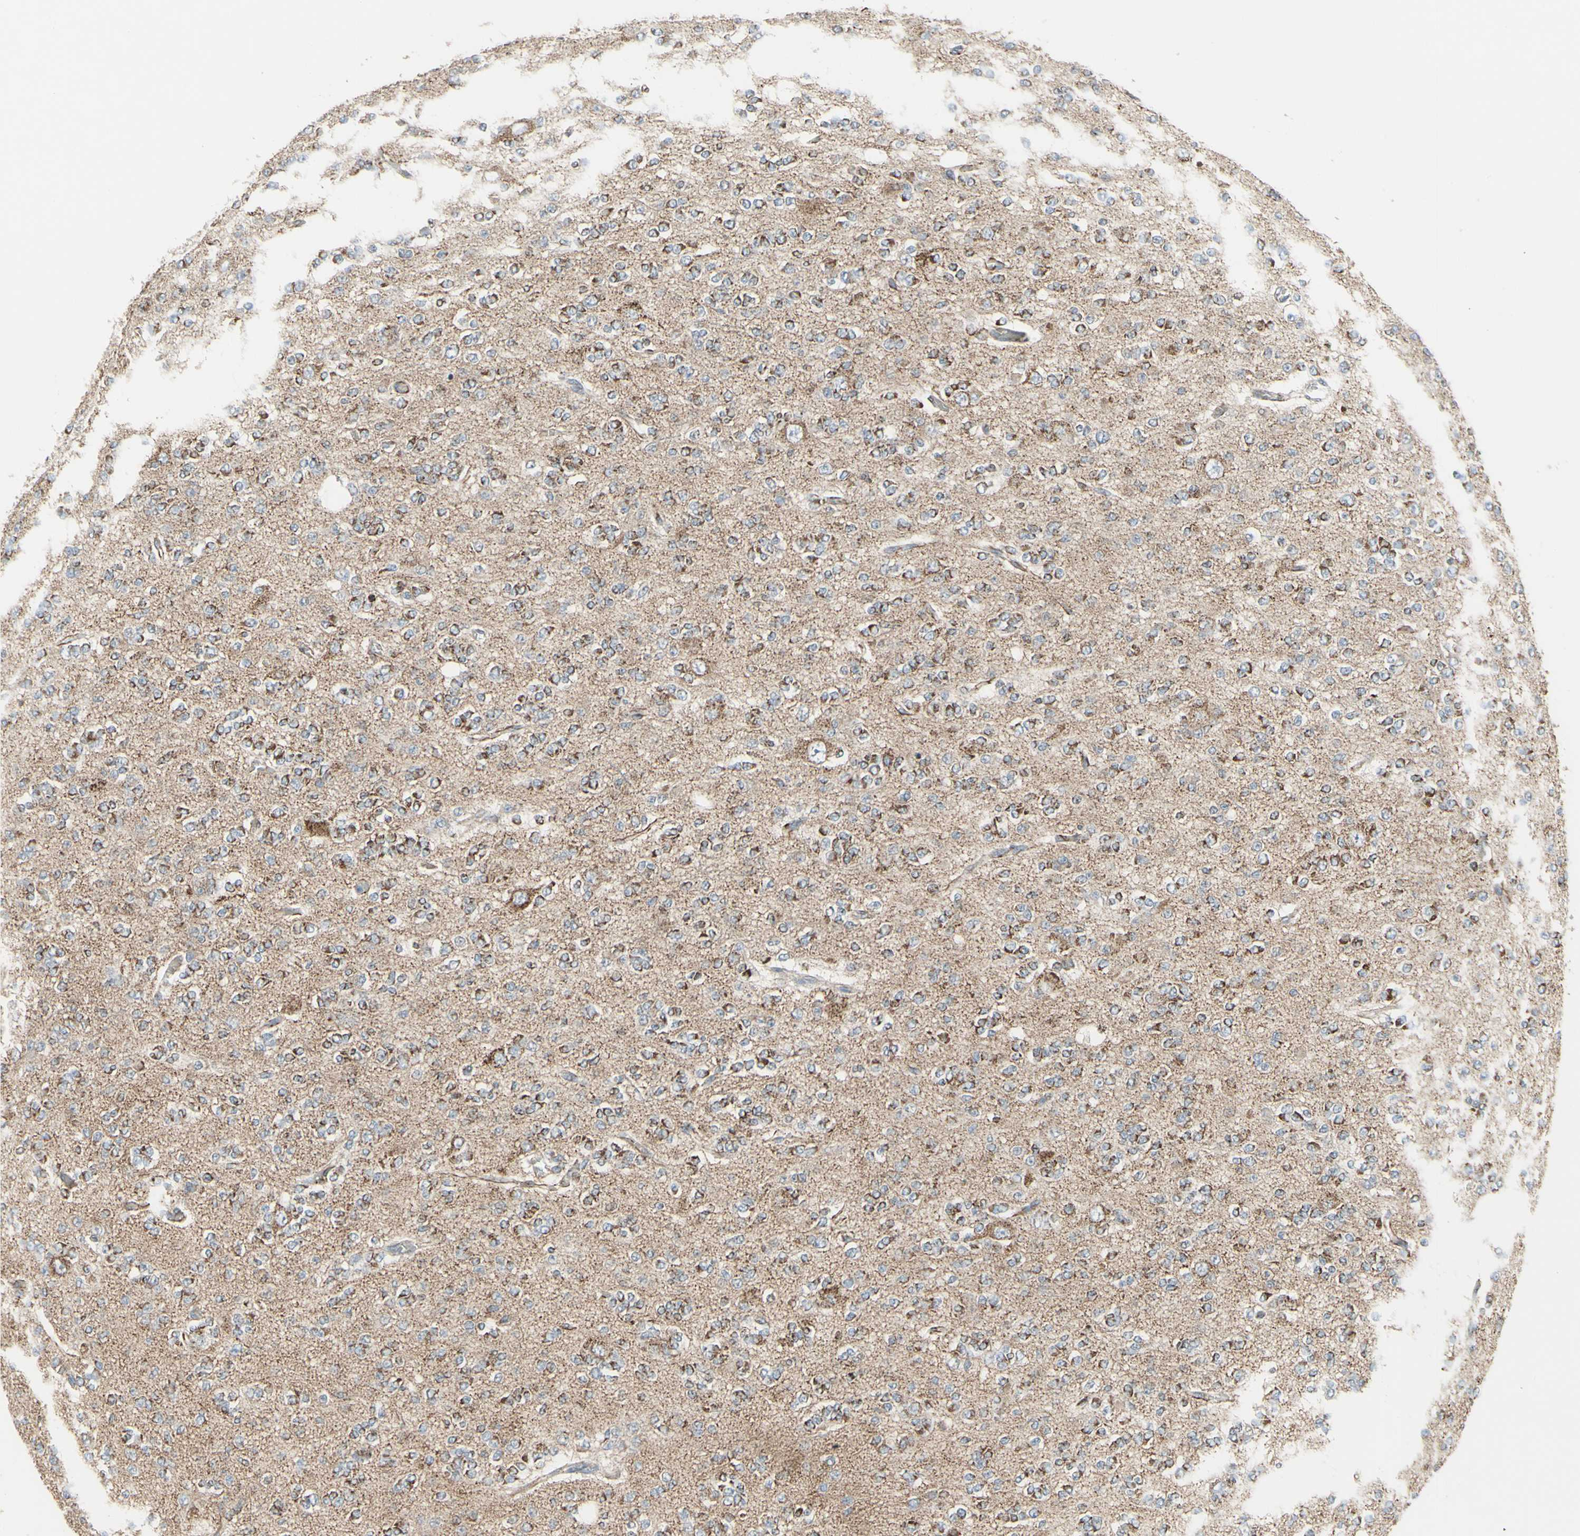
{"staining": {"intensity": "moderate", "quantity": "<25%", "location": "cytoplasmic/membranous"}, "tissue": "glioma", "cell_type": "Tumor cells", "image_type": "cancer", "snomed": [{"axis": "morphology", "description": "Glioma, malignant, Low grade"}, {"axis": "topography", "description": "Brain"}], "caption": "Malignant low-grade glioma stained for a protein displays moderate cytoplasmic/membranous positivity in tumor cells.", "gene": "FAM171B", "patient": {"sex": "male", "age": 38}}